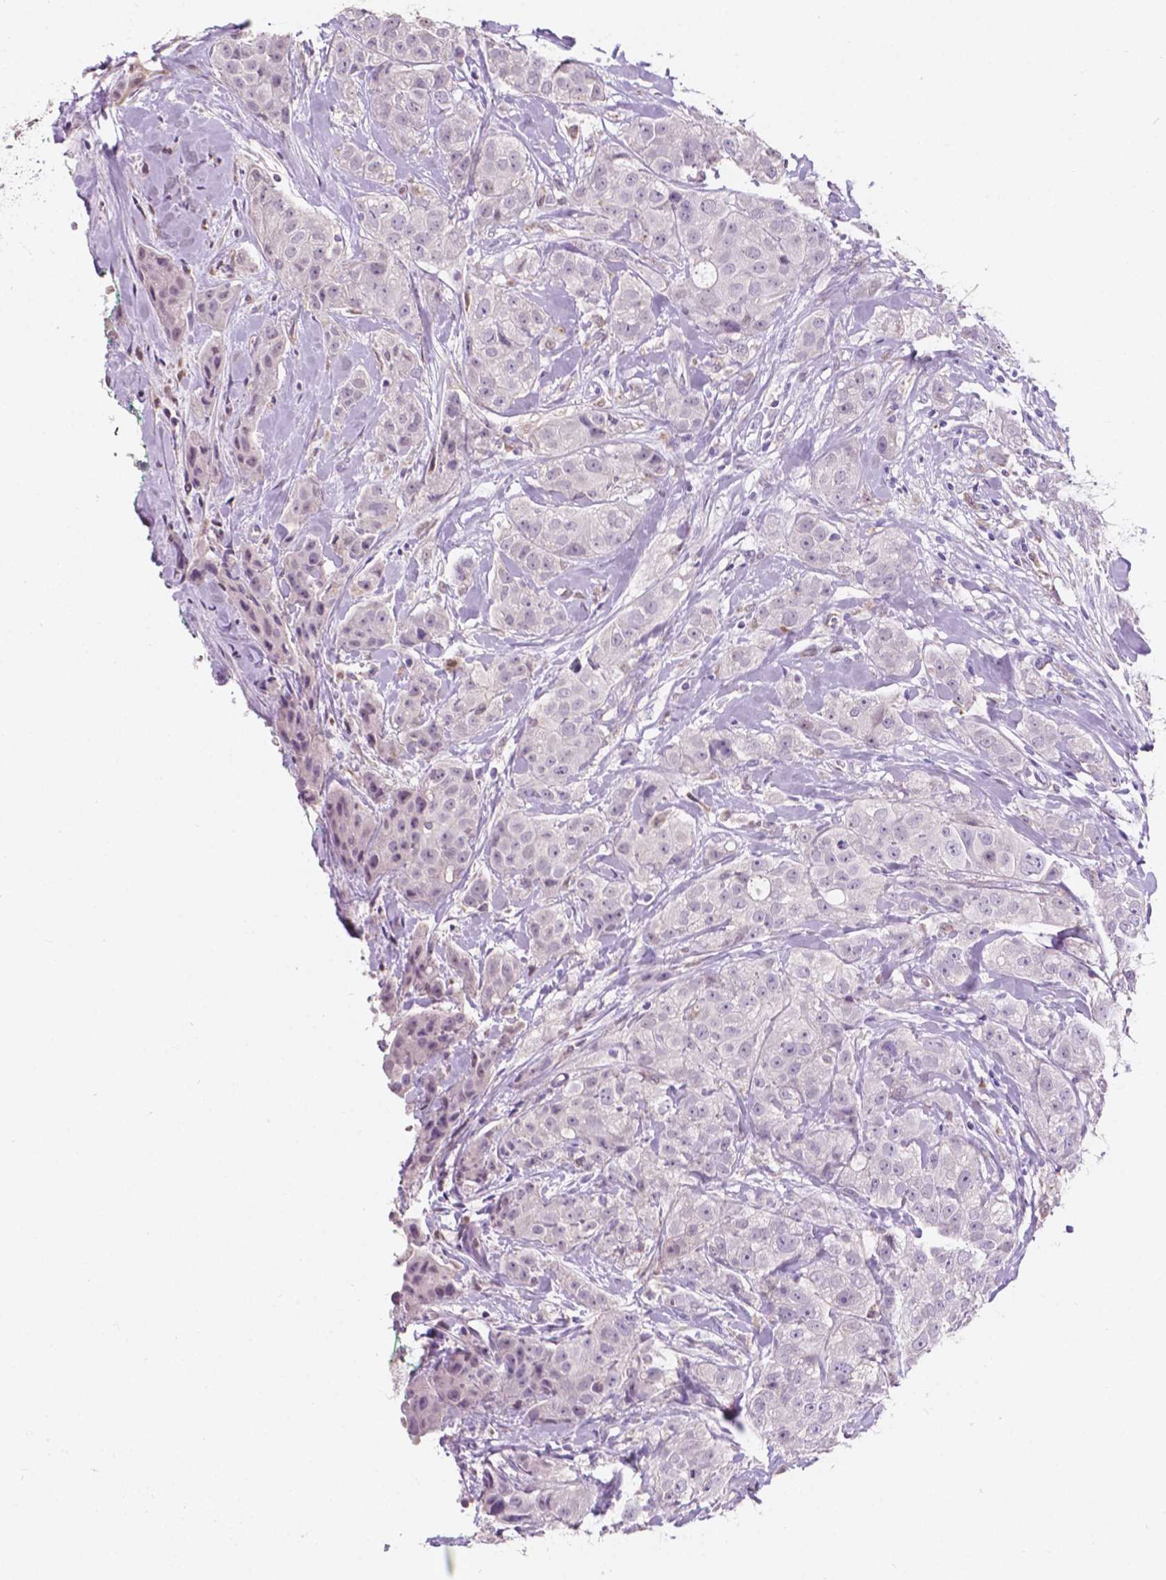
{"staining": {"intensity": "negative", "quantity": "none", "location": "none"}, "tissue": "breast cancer", "cell_type": "Tumor cells", "image_type": "cancer", "snomed": [{"axis": "morphology", "description": "Duct carcinoma"}, {"axis": "topography", "description": "Breast"}], "caption": "A histopathology image of breast cancer (intraductal carcinoma) stained for a protein reveals no brown staining in tumor cells.", "gene": "IREB2", "patient": {"sex": "female", "age": 43}}